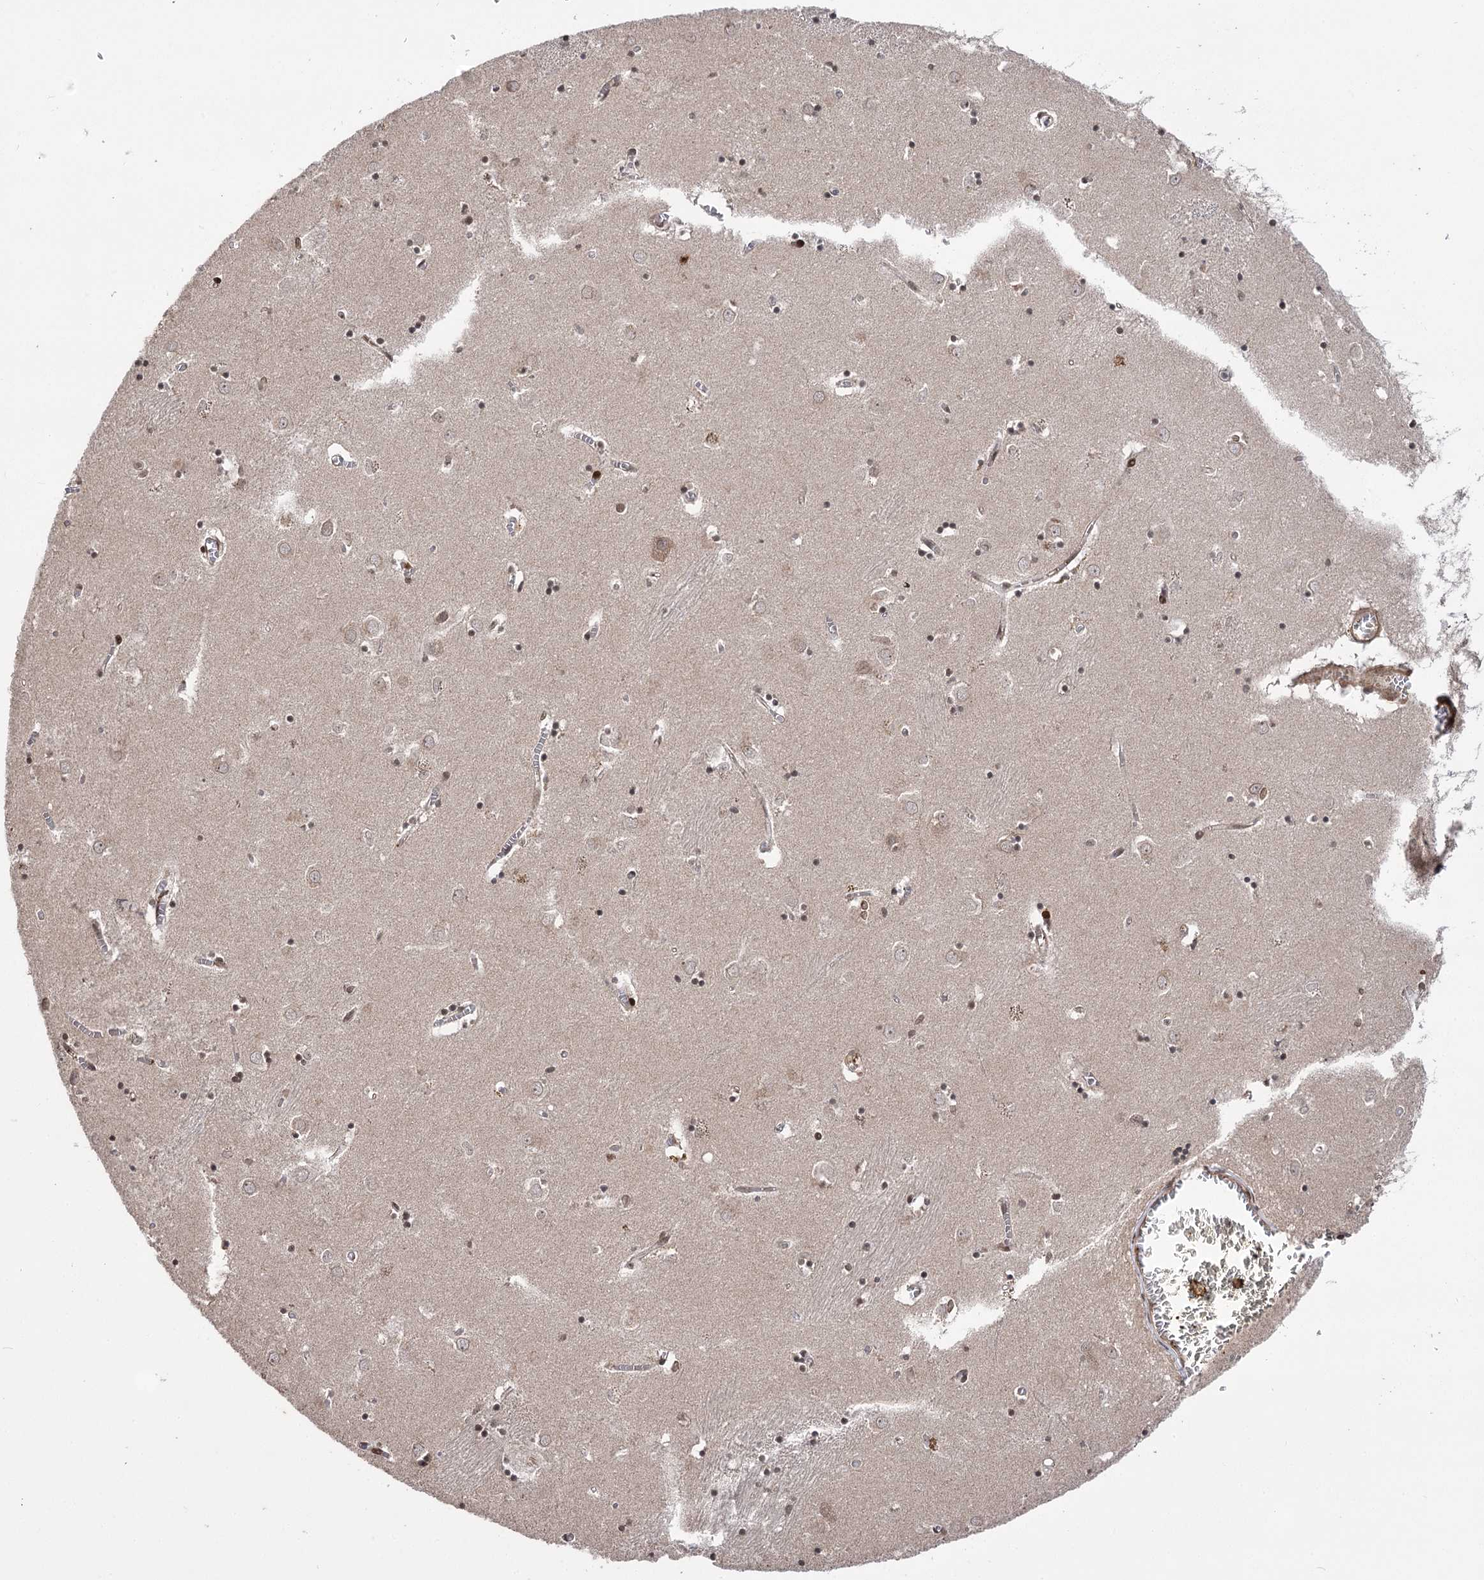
{"staining": {"intensity": "moderate", "quantity": "25%-75%", "location": "nuclear"}, "tissue": "caudate", "cell_type": "Glial cells", "image_type": "normal", "snomed": [{"axis": "morphology", "description": "Normal tissue, NOS"}, {"axis": "topography", "description": "Lateral ventricle wall"}], "caption": "Caudate stained with a brown dye exhibits moderate nuclear positive positivity in approximately 25%-75% of glial cells.", "gene": "TENM2", "patient": {"sex": "male", "age": 70}}